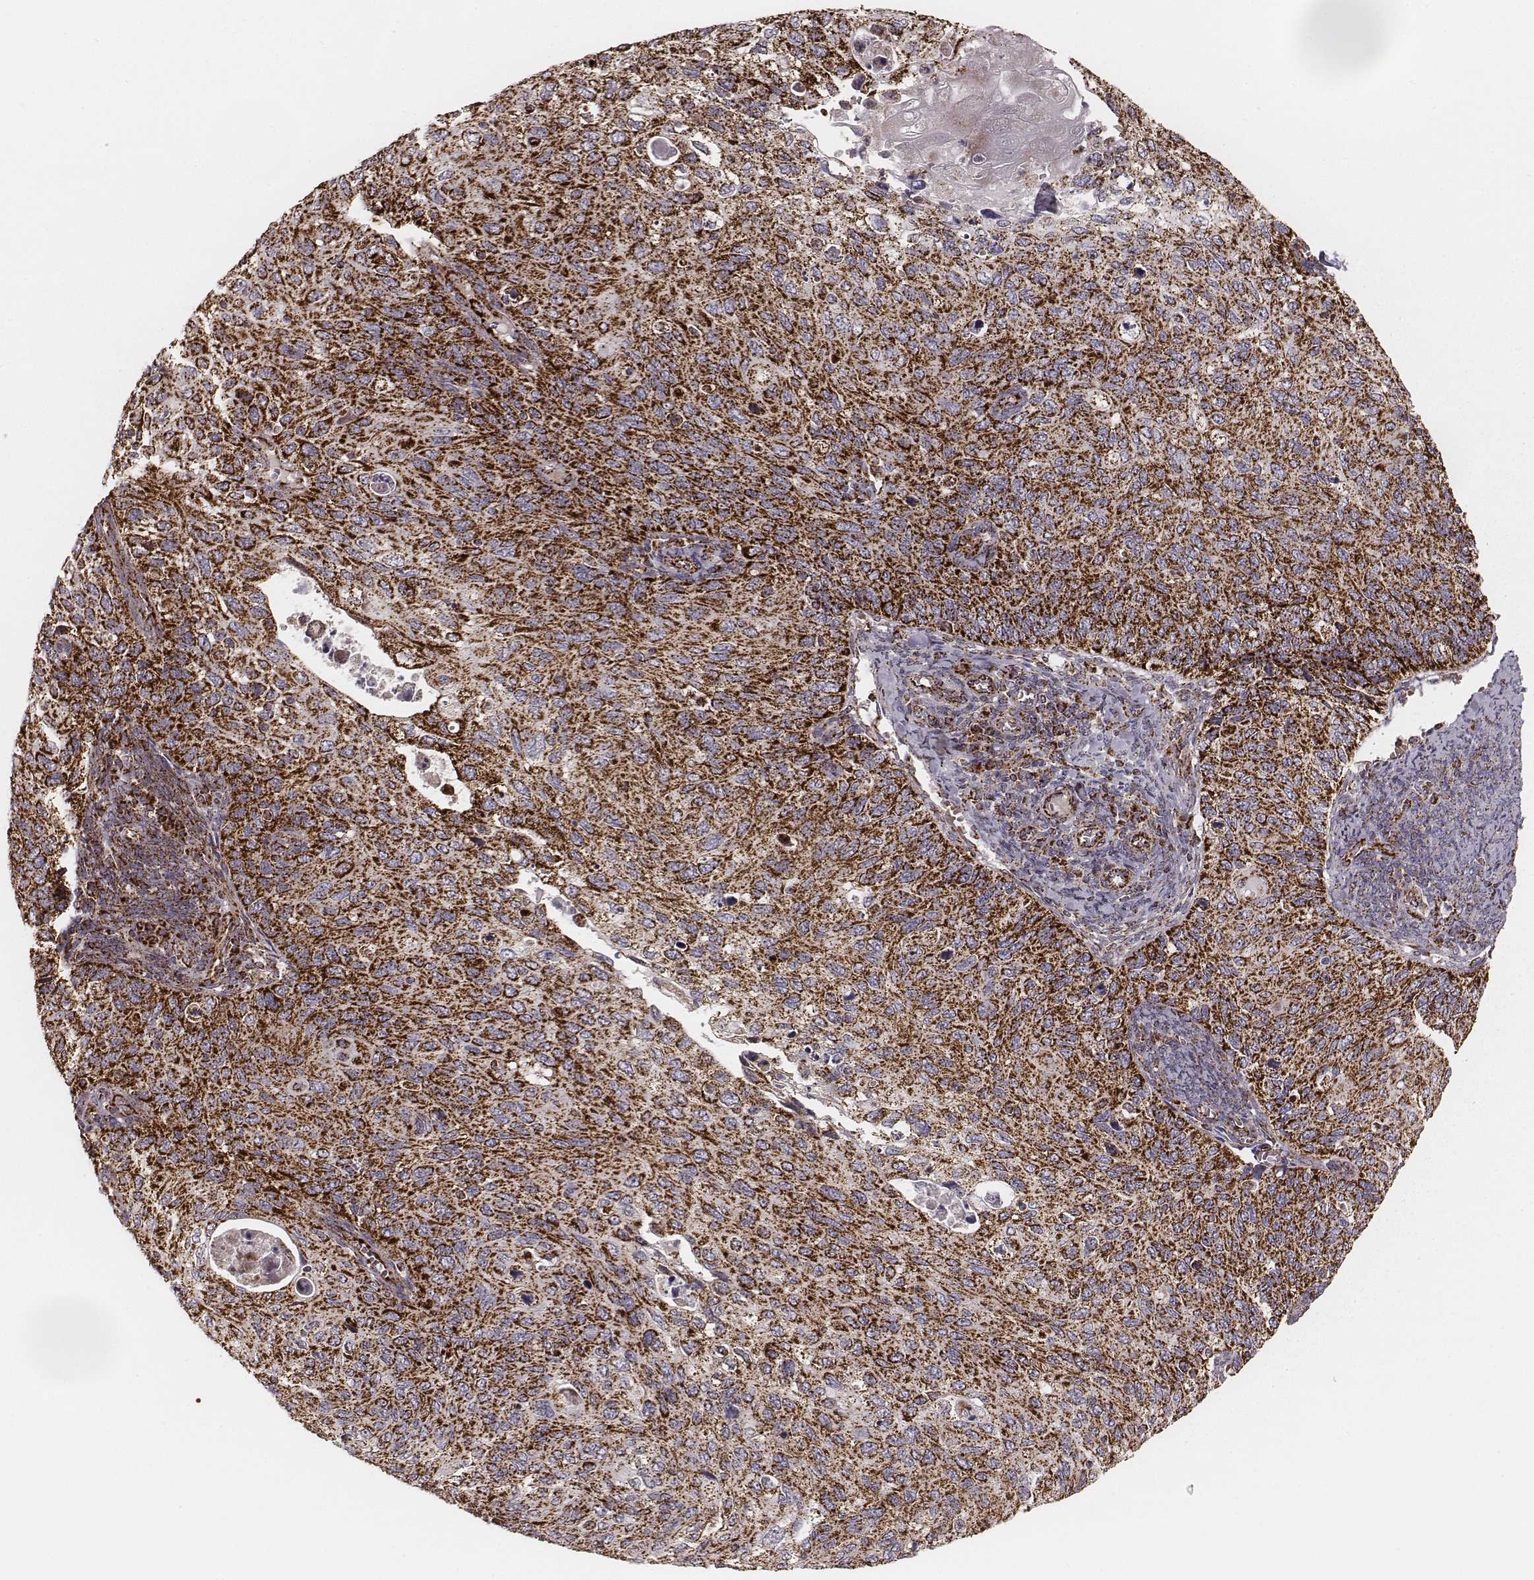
{"staining": {"intensity": "strong", "quantity": ">75%", "location": "cytoplasmic/membranous"}, "tissue": "cervical cancer", "cell_type": "Tumor cells", "image_type": "cancer", "snomed": [{"axis": "morphology", "description": "Squamous cell carcinoma, NOS"}, {"axis": "topography", "description": "Cervix"}], "caption": "A high-resolution image shows immunohistochemistry (IHC) staining of squamous cell carcinoma (cervical), which exhibits strong cytoplasmic/membranous positivity in about >75% of tumor cells. (DAB IHC, brown staining for protein, blue staining for nuclei).", "gene": "TUFM", "patient": {"sex": "female", "age": 70}}